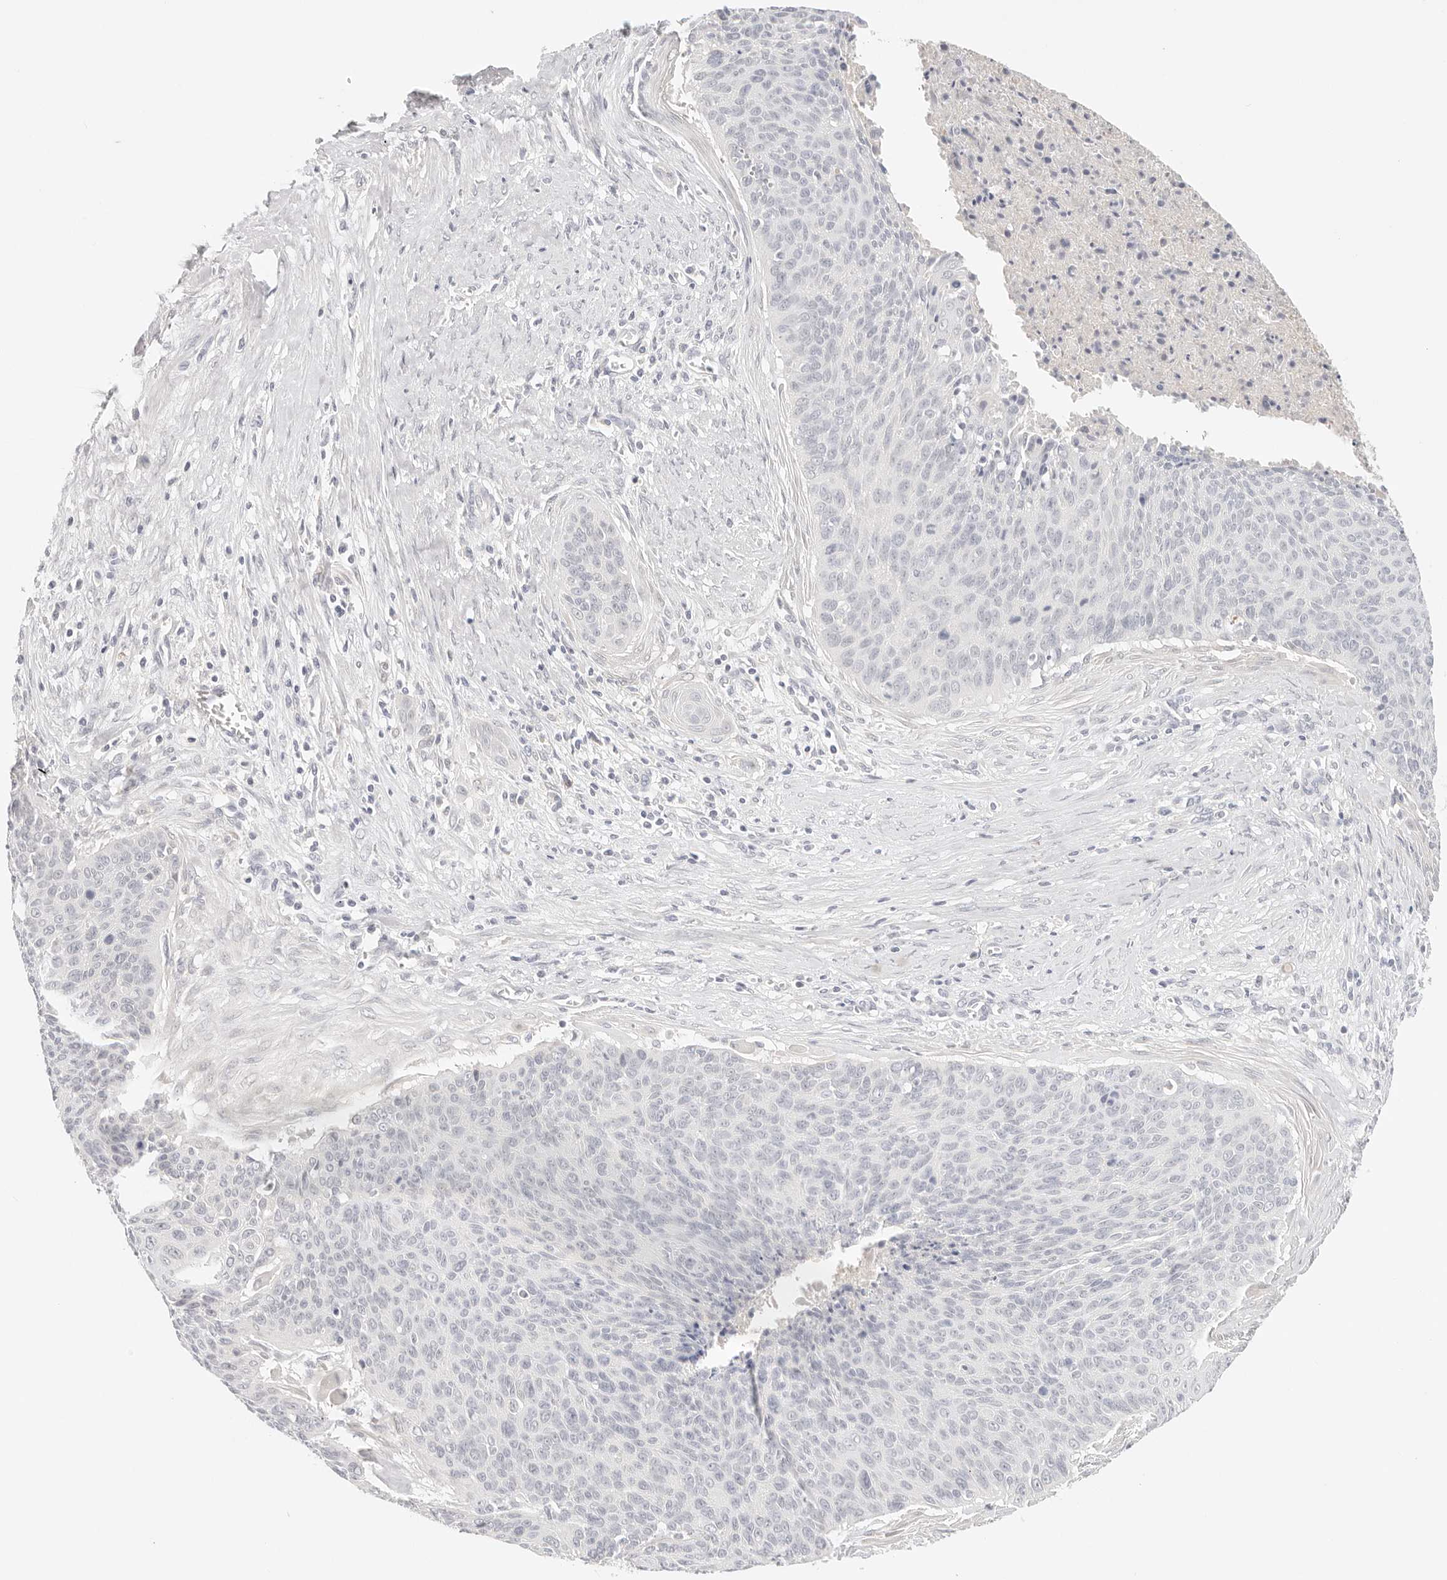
{"staining": {"intensity": "negative", "quantity": "none", "location": "none"}, "tissue": "cervical cancer", "cell_type": "Tumor cells", "image_type": "cancer", "snomed": [{"axis": "morphology", "description": "Squamous cell carcinoma, NOS"}, {"axis": "topography", "description": "Cervix"}], "caption": "There is no significant positivity in tumor cells of cervical cancer (squamous cell carcinoma). Nuclei are stained in blue.", "gene": "SPHK1", "patient": {"sex": "female", "age": 55}}